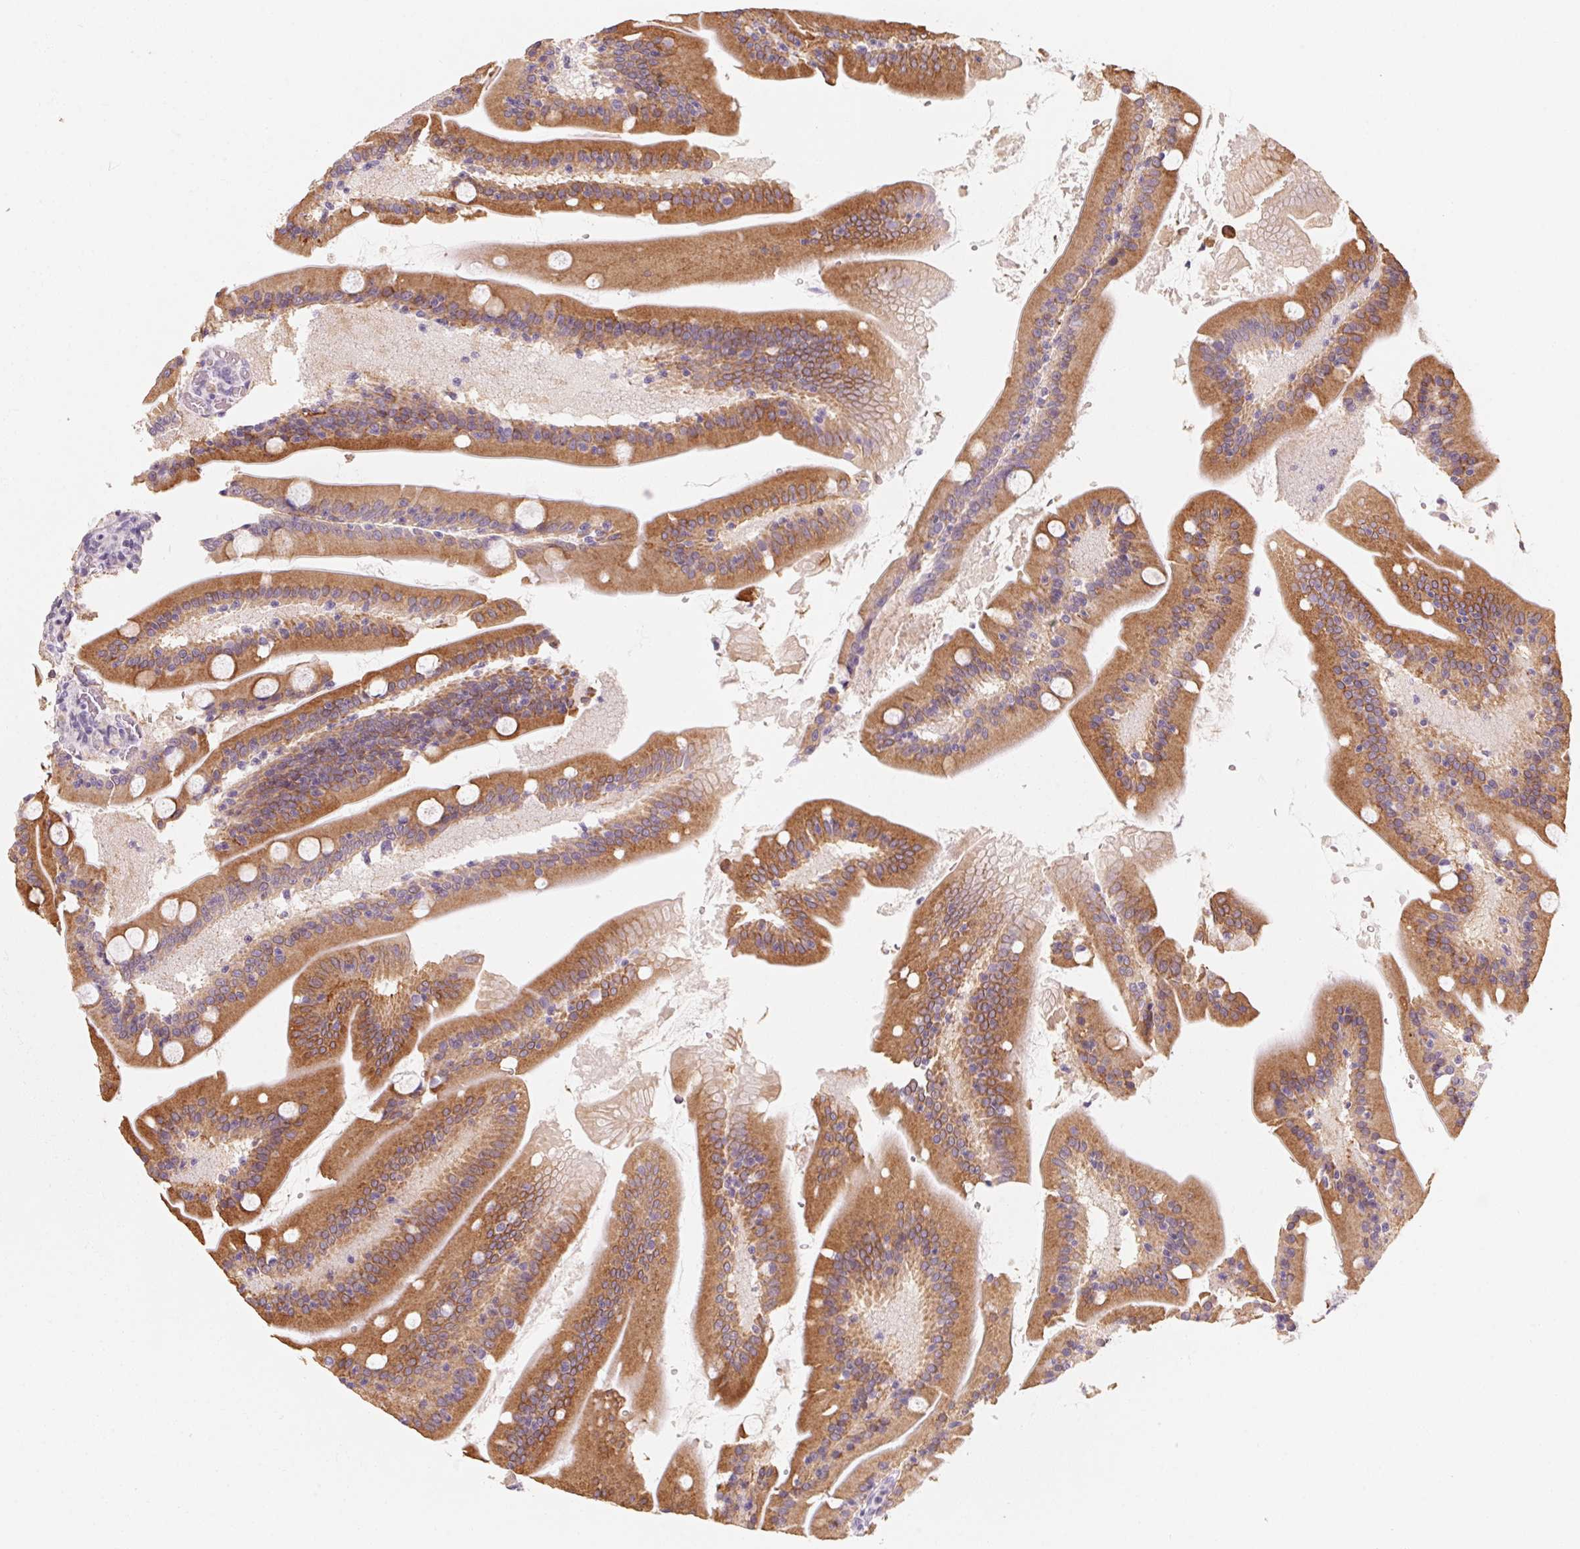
{"staining": {"intensity": "strong", "quantity": "25%-75%", "location": "cytoplasmic/membranous"}, "tissue": "small intestine", "cell_type": "Glandular cells", "image_type": "normal", "snomed": [{"axis": "morphology", "description": "Normal tissue, NOS"}, {"axis": "topography", "description": "Small intestine"}], "caption": "Glandular cells reveal high levels of strong cytoplasmic/membranous expression in approximately 25%-75% of cells in benign human small intestine.", "gene": "CAPZA3", "patient": {"sex": "male", "age": 37}}